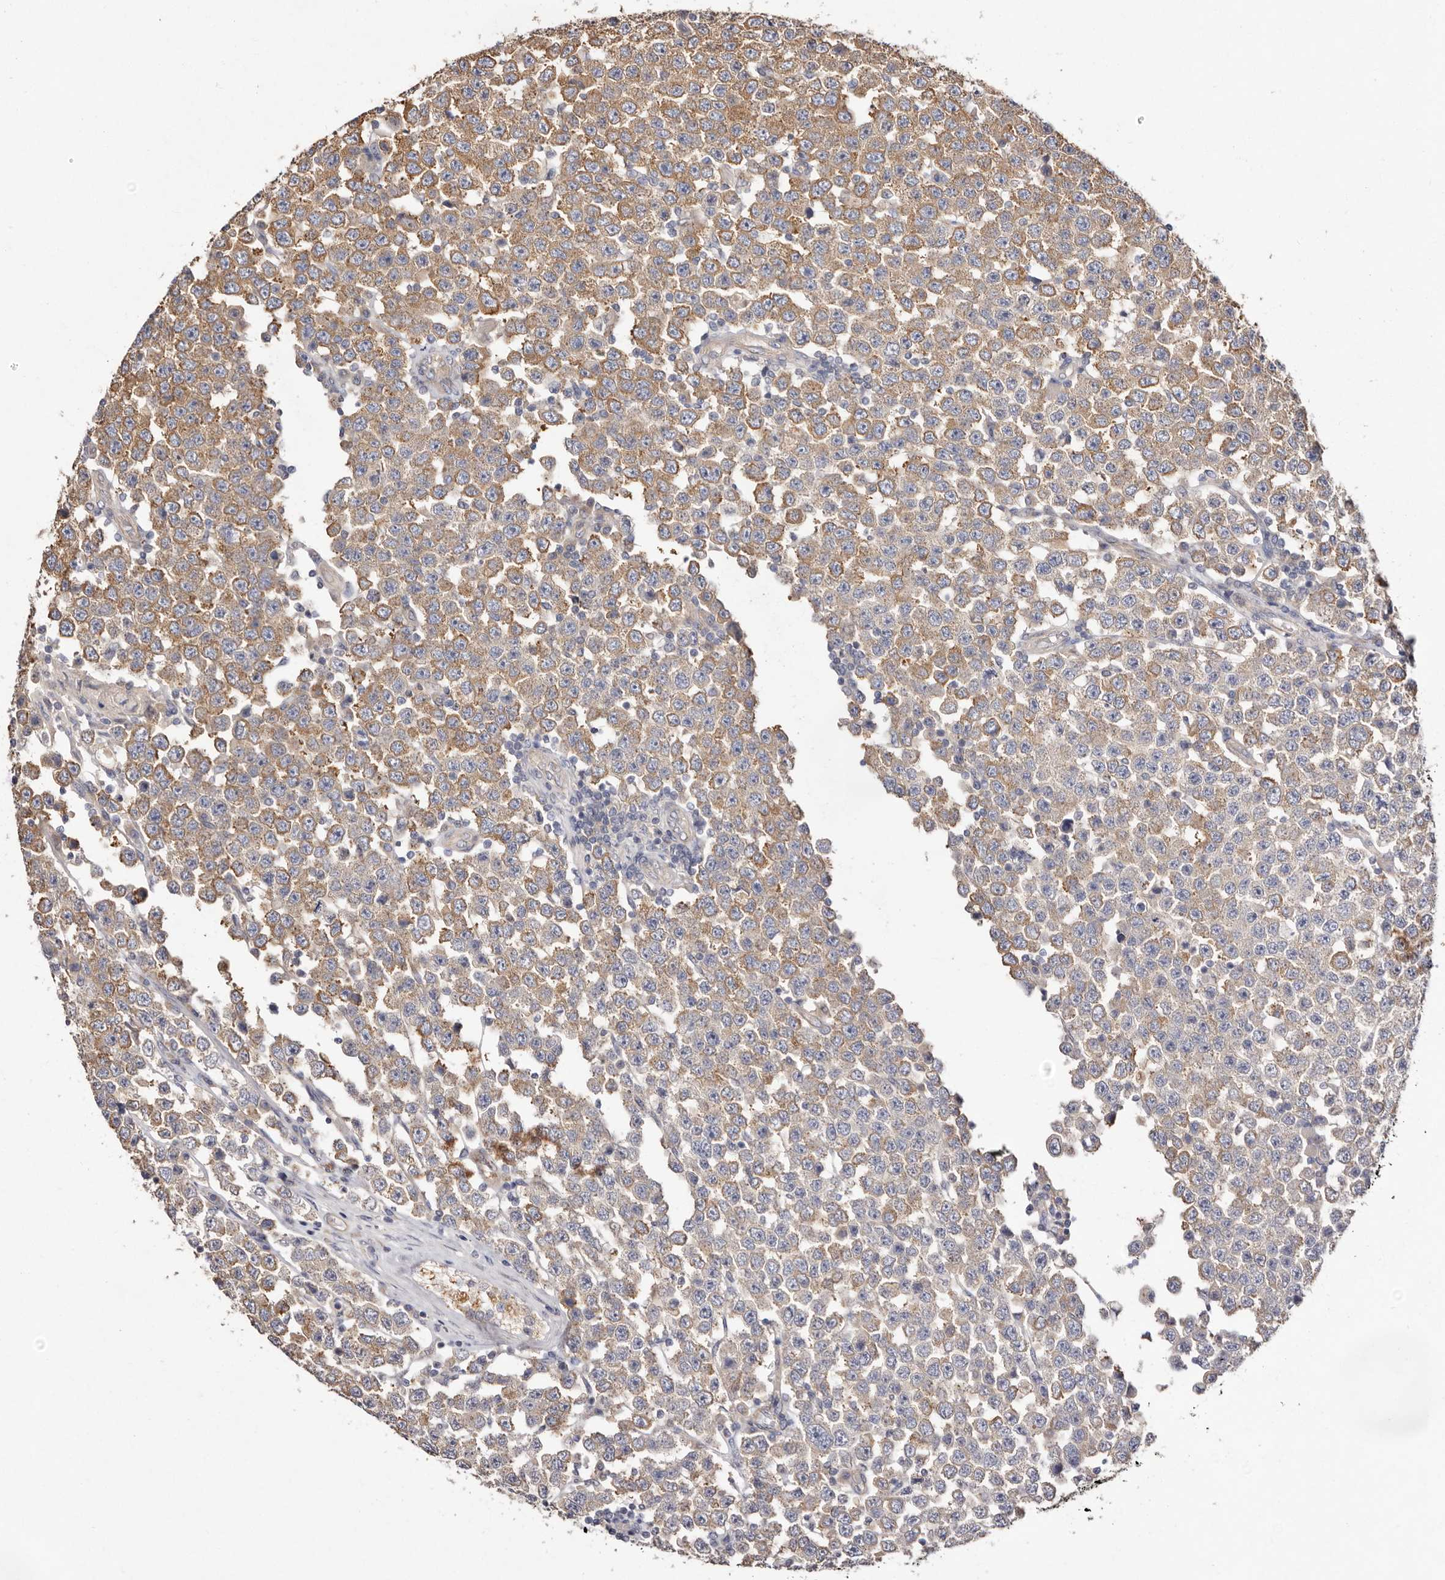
{"staining": {"intensity": "moderate", "quantity": ">75%", "location": "cytoplasmic/membranous"}, "tissue": "testis cancer", "cell_type": "Tumor cells", "image_type": "cancer", "snomed": [{"axis": "morphology", "description": "Seminoma, NOS"}, {"axis": "topography", "description": "Testis"}], "caption": "Immunohistochemistry image of testis cancer stained for a protein (brown), which exhibits medium levels of moderate cytoplasmic/membranous positivity in about >75% of tumor cells.", "gene": "FAM167B", "patient": {"sex": "male", "age": 28}}